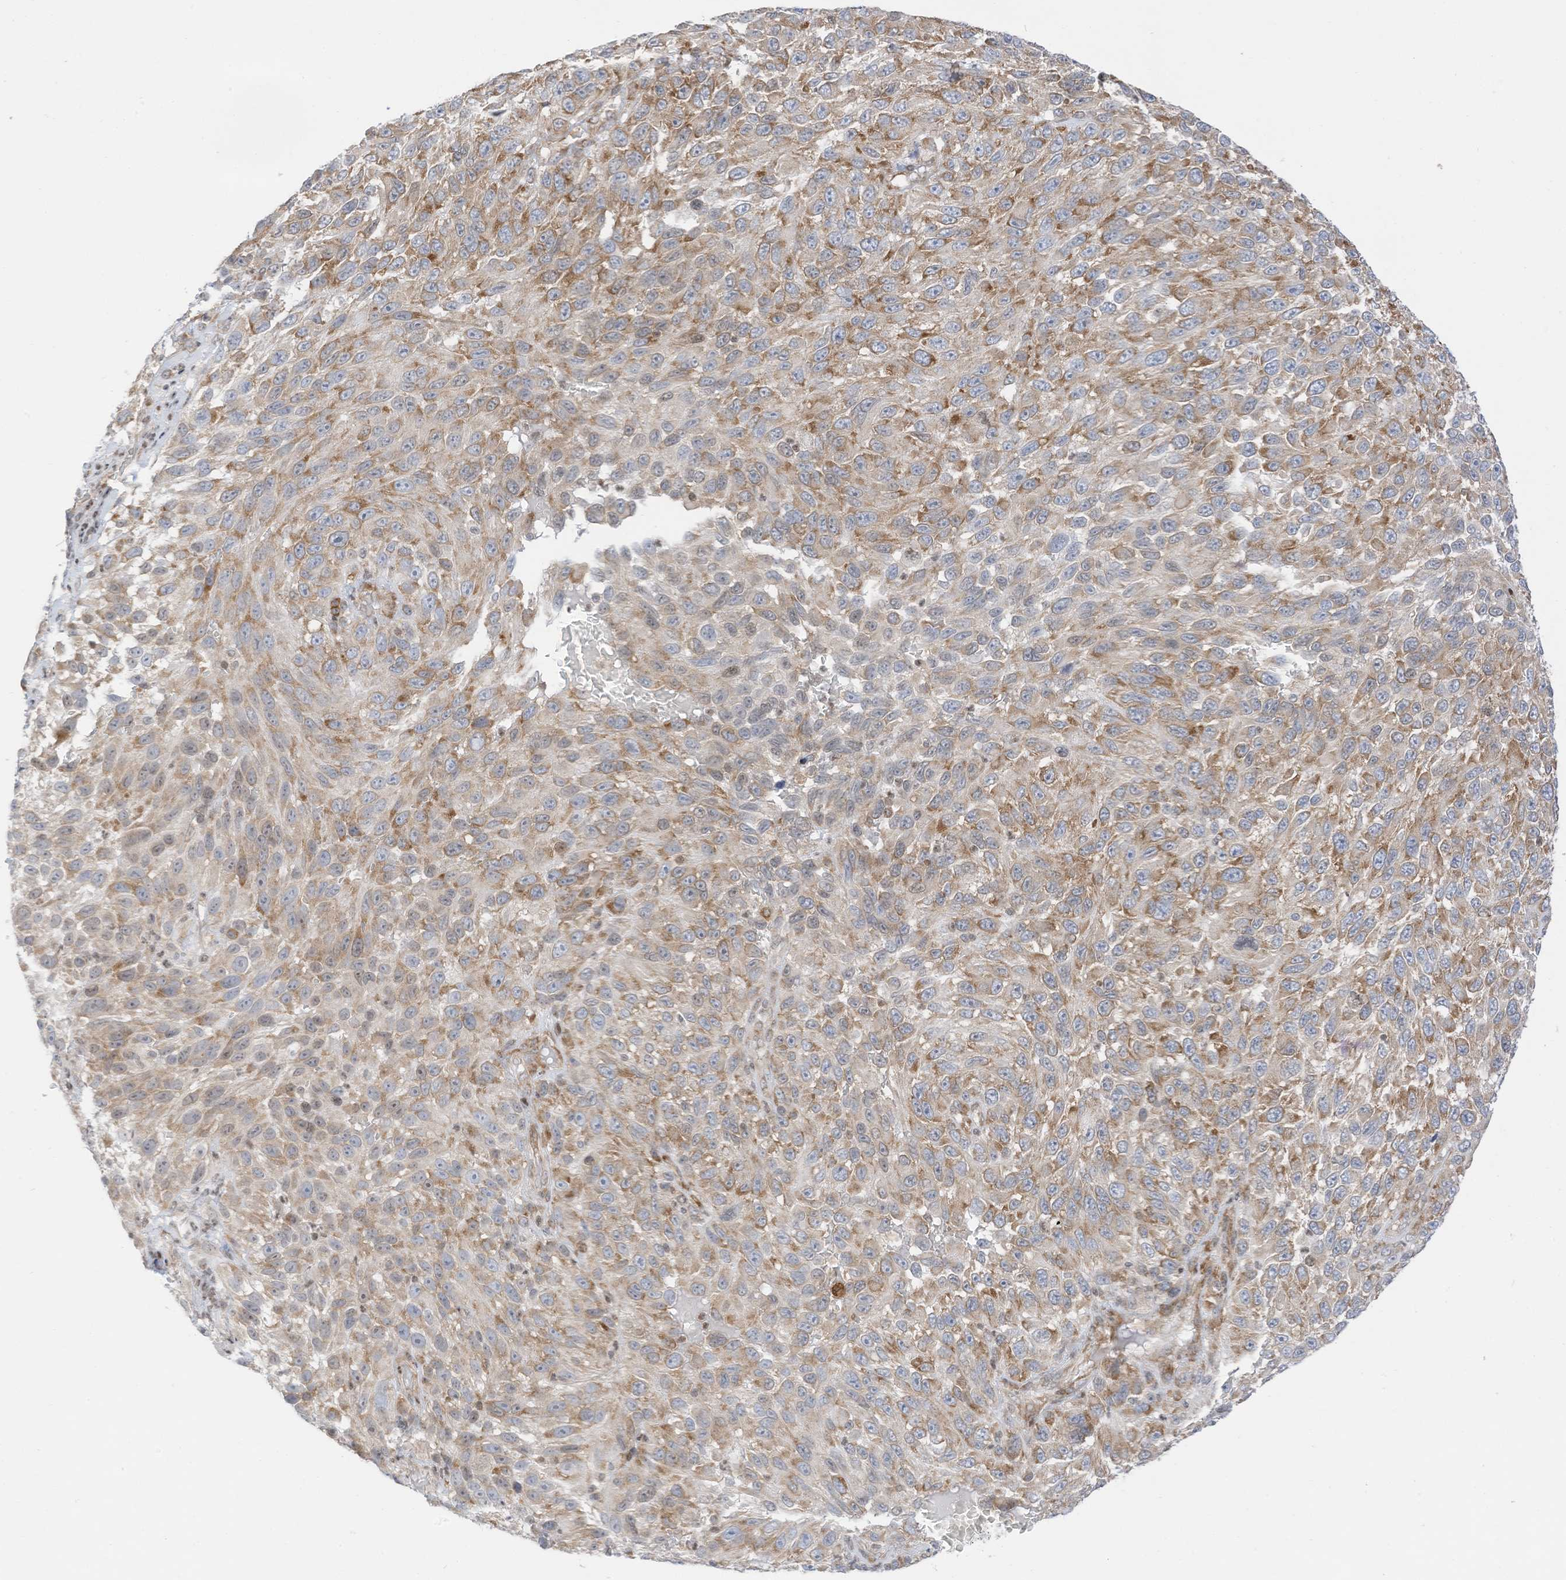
{"staining": {"intensity": "moderate", "quantity": "25%-75%", "location": "cytoplasmic/membranous"}, "tissue": "melanoma", "cell_type": "Tumor cells", "image_type": "cancer", "snomed": [{"axis": "morphology", "description": "Malignant melanoma, NOS"}, {"axis": "topography", "description": "Skin"}], "caption": "A histopathology image showing moderate cytoplasmic/membranous positivity in approximately 25%-75% of tumor cells in melanoma, as visualized by brown immunohistochemical staining.", "gene": "EDF1", "patient": {"sex": "female", "age": 94}}